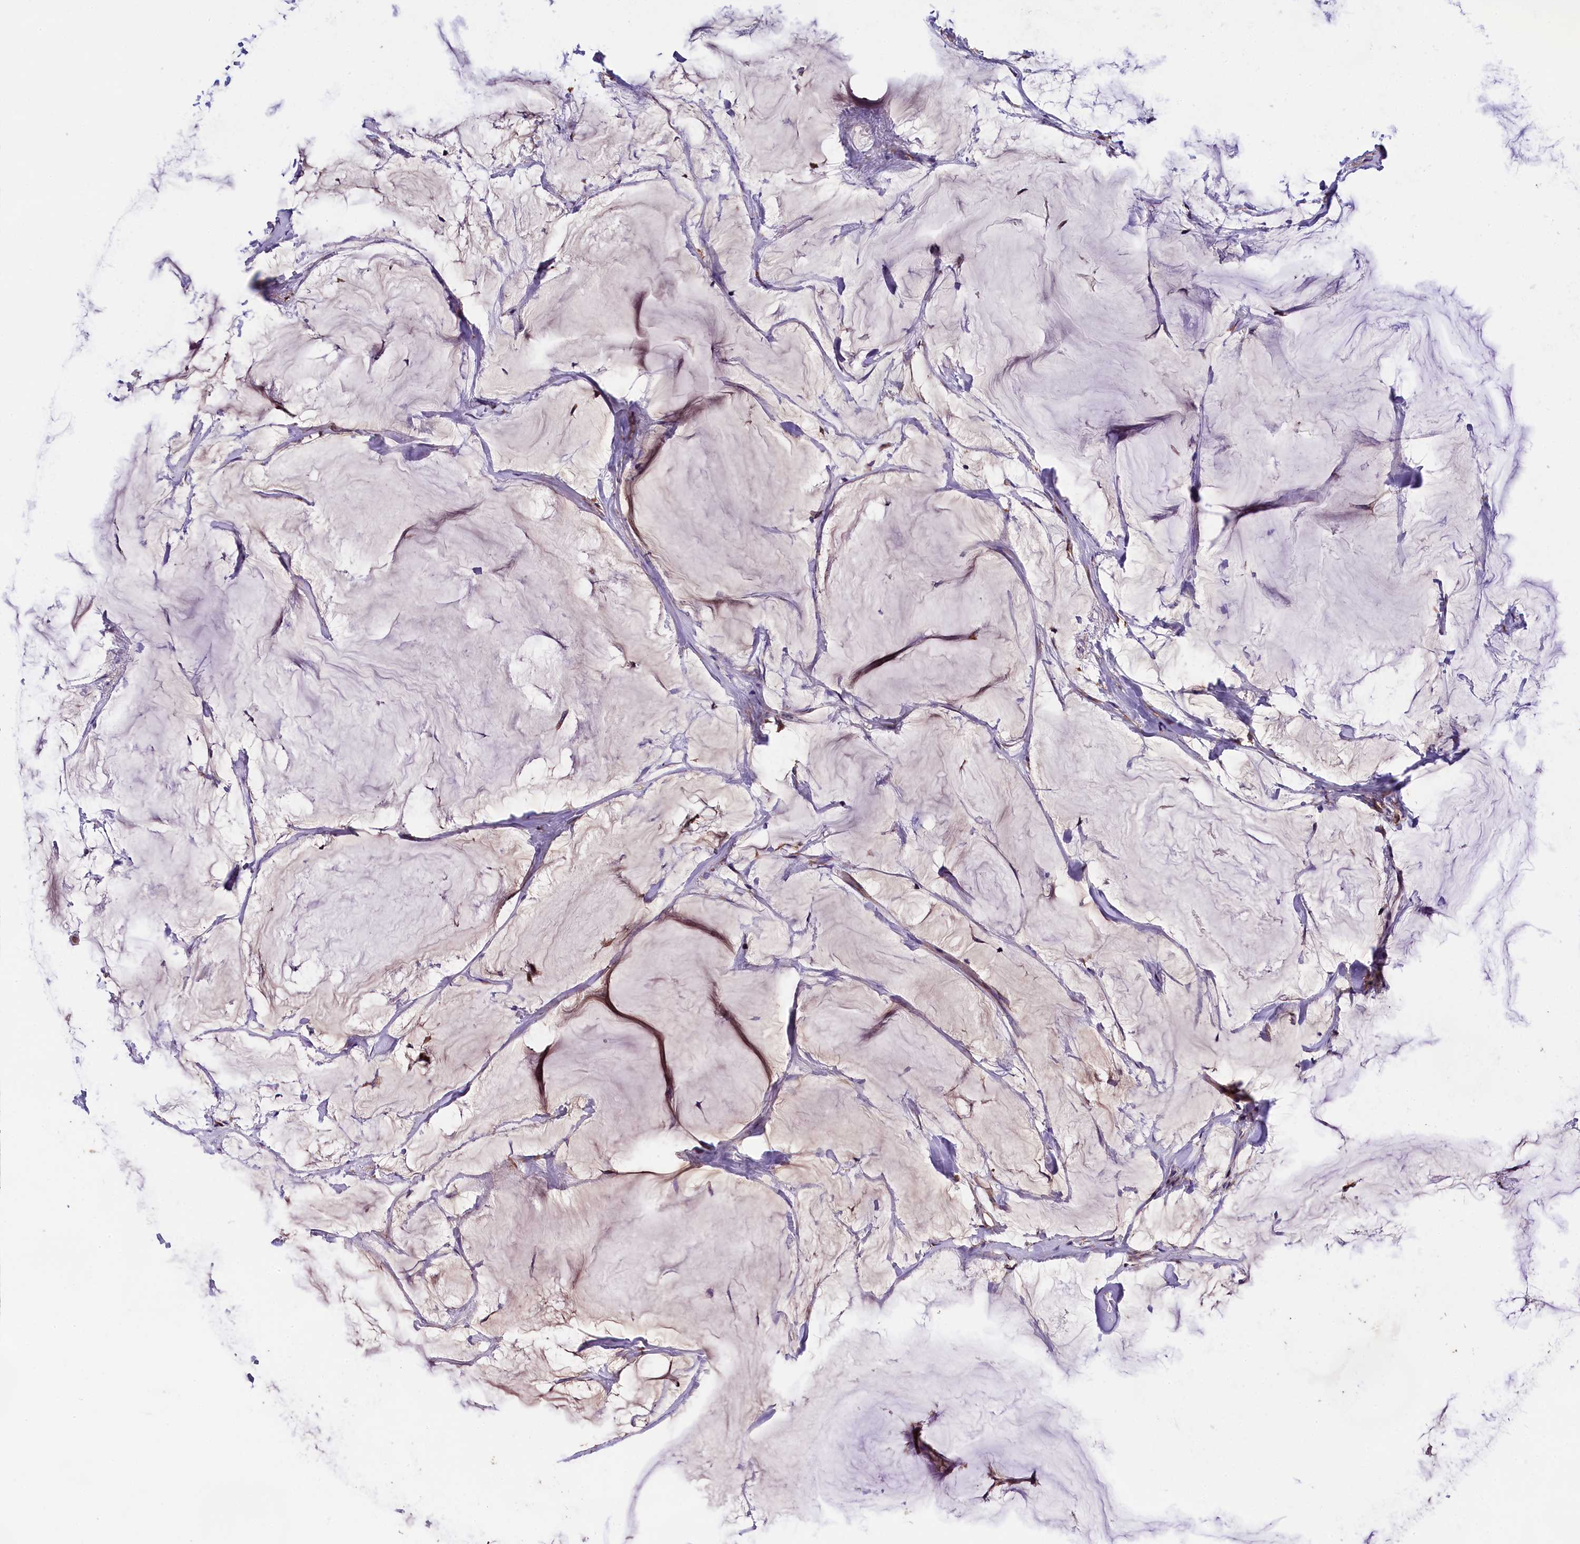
{"staining": {"intensity": "moderate", "quantity": ">75%", "location": "cytoplasmic/membranous"}, "tissue": "breast cancer", "cell_type": "Tumor cells", "image_type": "cancer", "snomed": [{"axis": "morphology", "description": "Duct carcinoma"}, {"axis": "topography", "description": "Breast"}], "caption": "Breast cancer (invasive ductal carcinoma) tissue shows moderate cytoplasmic/membranous staining in about >75% of tumor cells The protein is stained brown, and the nuclei are stained in blue (DAB IHC with brightfield microscopy, high magnification).", "gene": "ENKD1", "patient": {"sex": "female", "age": 93}}